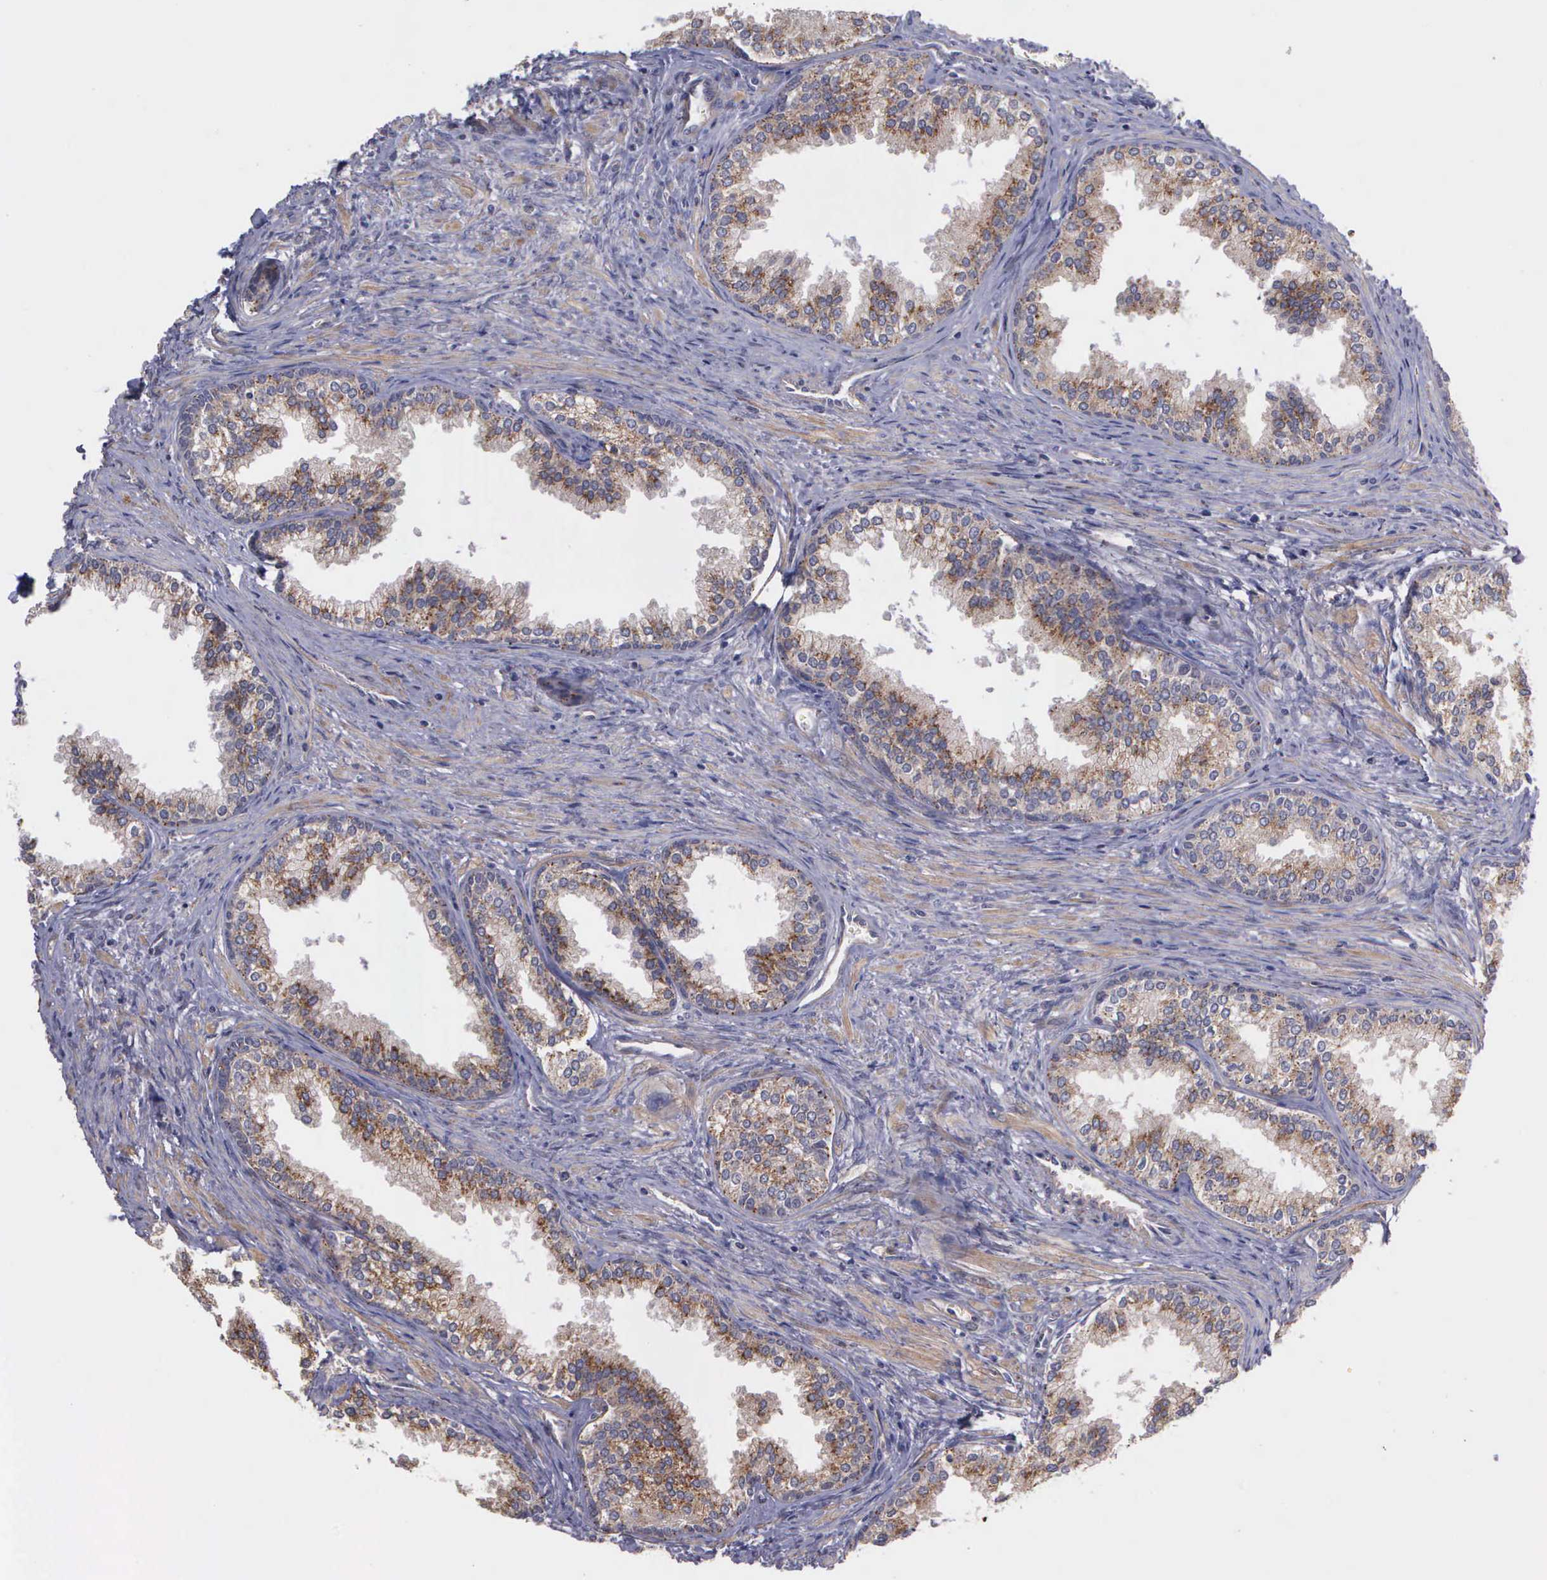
{"staining": {"intensity": "moderate", "quantity": ">75%", "location": "cytoplasmic/membranous"}, "tissue": "prostate", "cell_type": "Glandular cells", "image_type": "normal", "snomed": [{"axis": "morphology", "description": "Normal tissue, NOS"}, {"axis": "topography", "description": "Prostate"}], "caption": "Moderate cytoplasmic/membranous staining for a protein is seen in about >75% of glandular cells of normal prostate using immunohistochemistry.", "gene": "RTL10", "patient": {"sex": "male", "age": 68}}